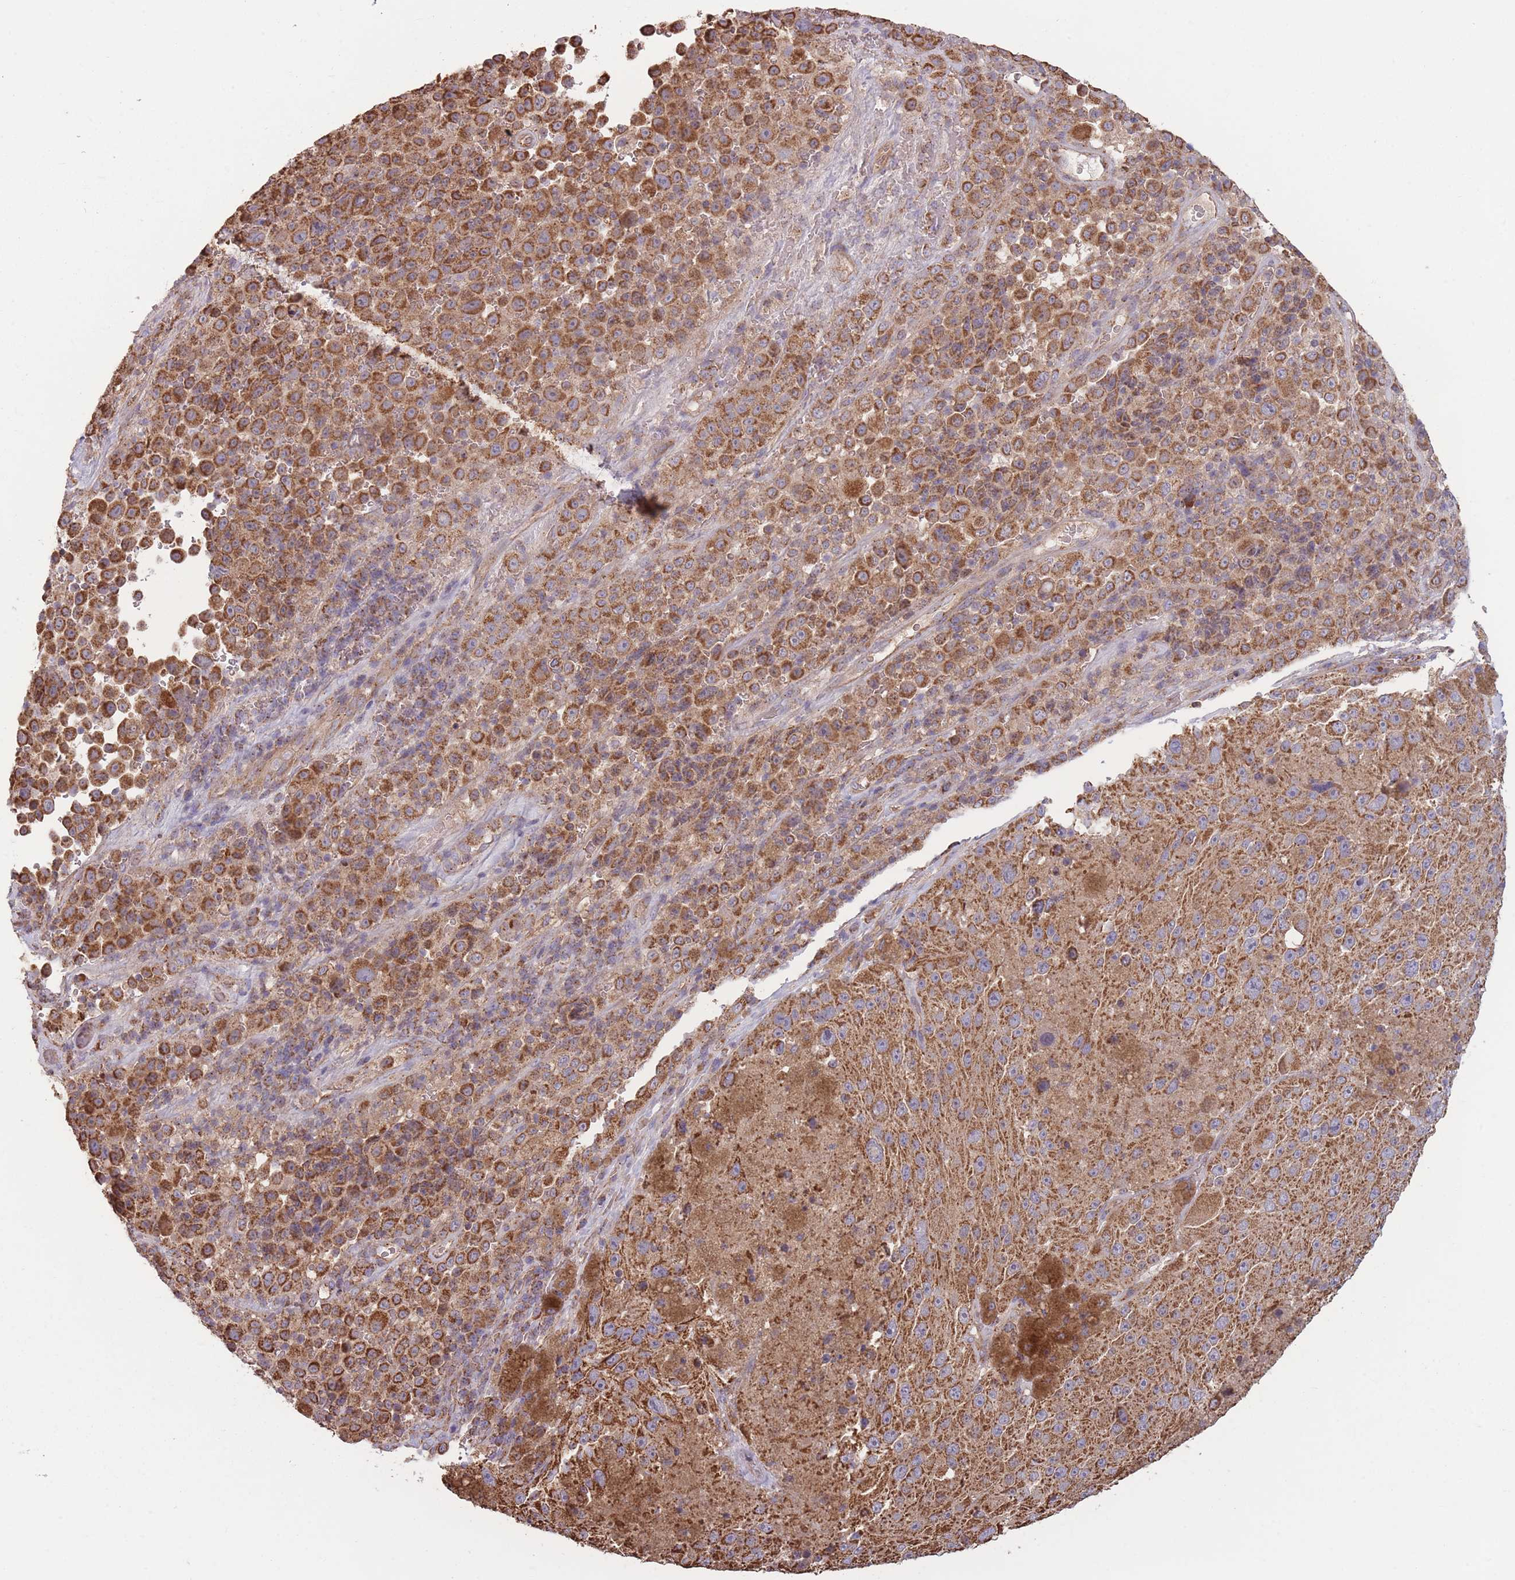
{"staining": {"intensity": "moderate", "quantity": ">75%", "location": "cytoplasmic/membranous"}, "tissue": "melanoma", "cell_type": "Tumor cells", "image_type": "cancer", "snomed": [{"axis": "morphology", "description": "Malignant melanoma, Metastatic site"}, {"axis": "topography", "description": "Lymph node"}], "caption": "Moderate cytoplasmic/membranous staining is seen in approximately >75% of tumor cells in malignant melanoma (metastatic site).", "gene": "KIF16B", "patient": {"sex": "male", "age": 62}}